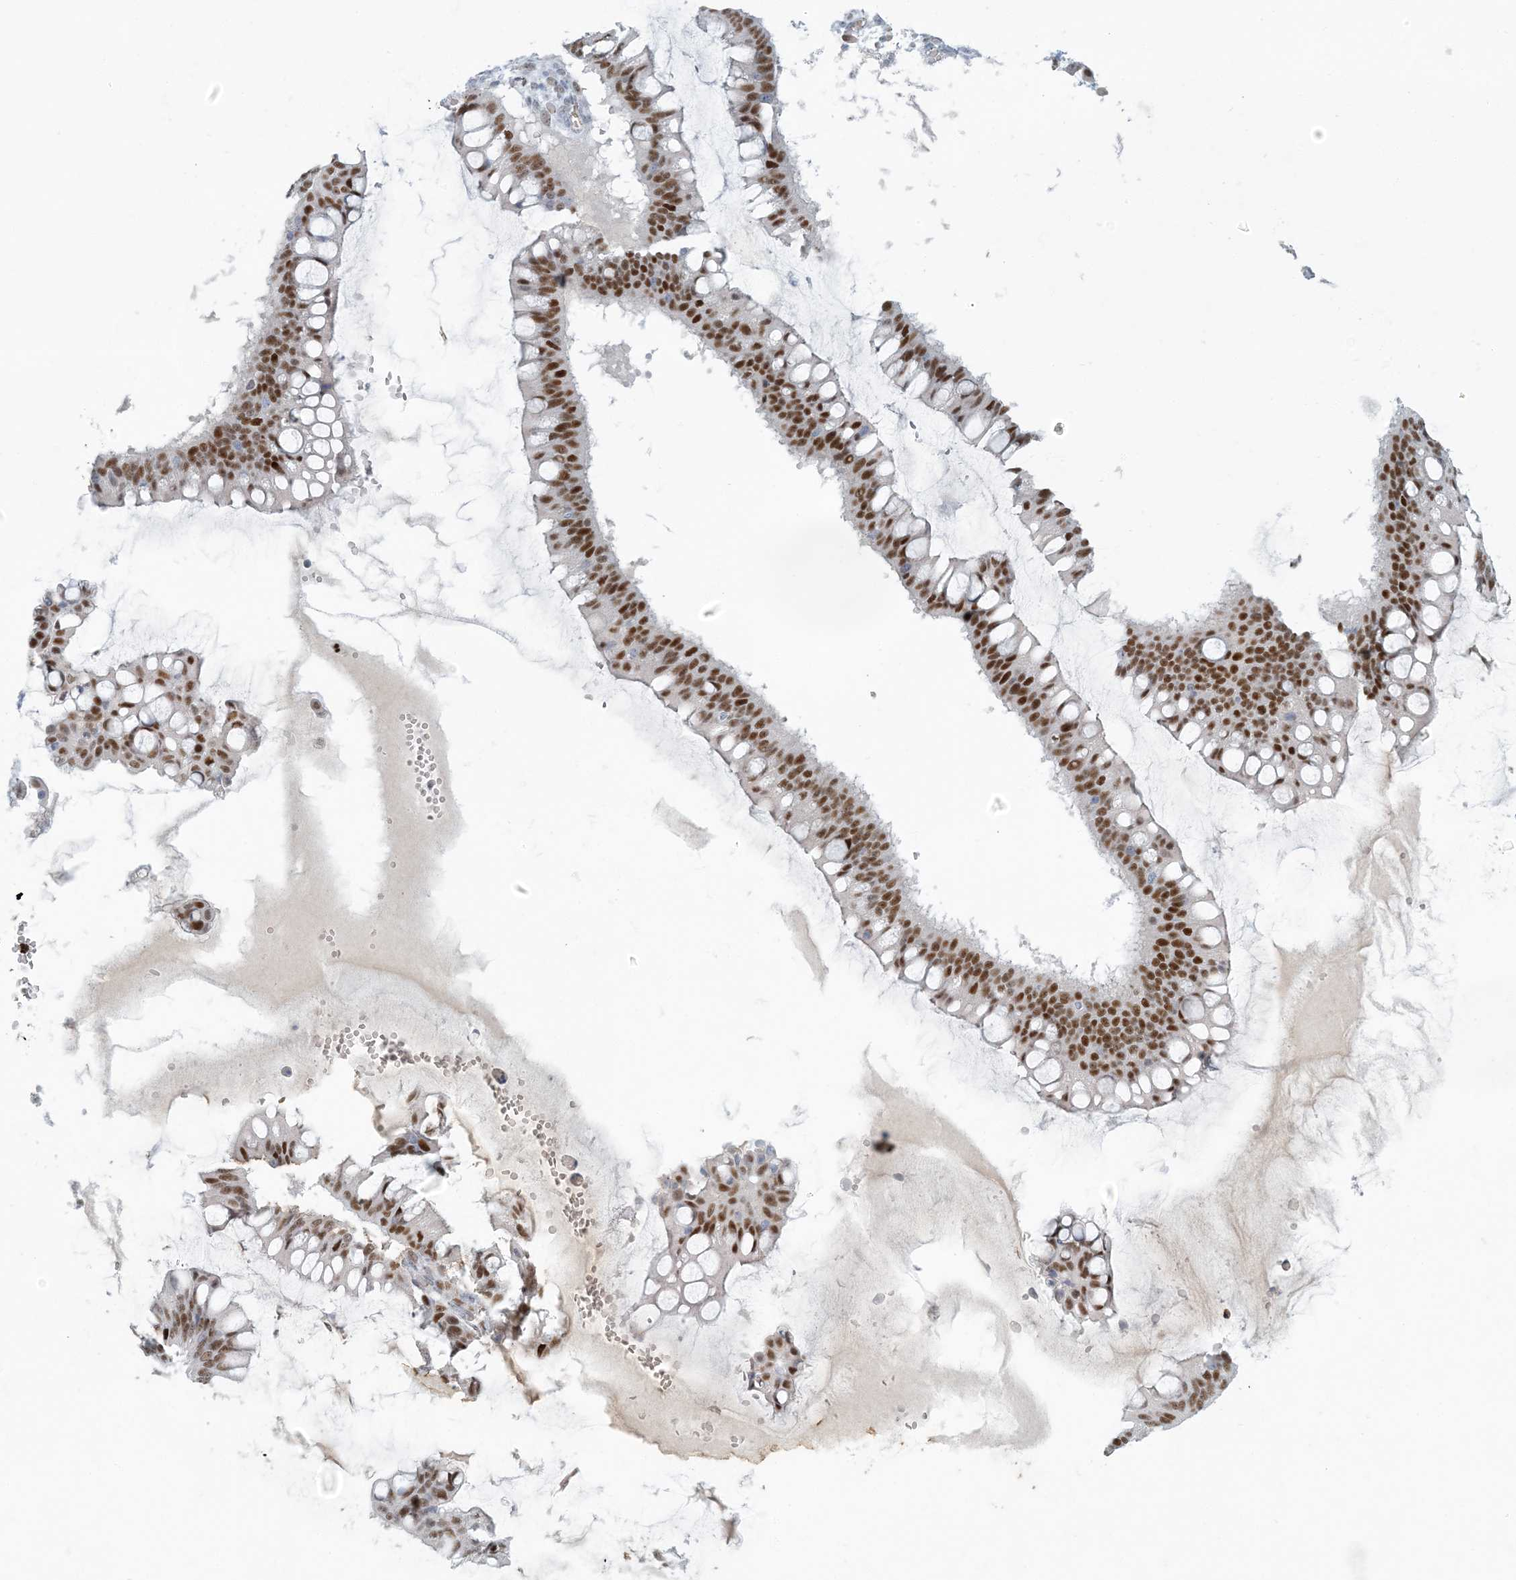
{"staining": {"intensity": "moderate", "quantity": ">75%", "location": "nuclear"}, "tissue": "ovarian cancer", "cell_type": "Tumor cells", "image_type": "cancer", "snomed": [{"axis": "morphology", "description": "Cystadenocarcinoma, mucinous, NOS"}, {"axis": "topography", "description": "Ovary"}], "caption": "Protein staining of ovarian mucinous cystadenocarcinoma tissue displays moderate nuclear positivity in approximately >75% of tumor cells.", "gene": "AK9", "patient": {"sex": "female", "age": 73}}